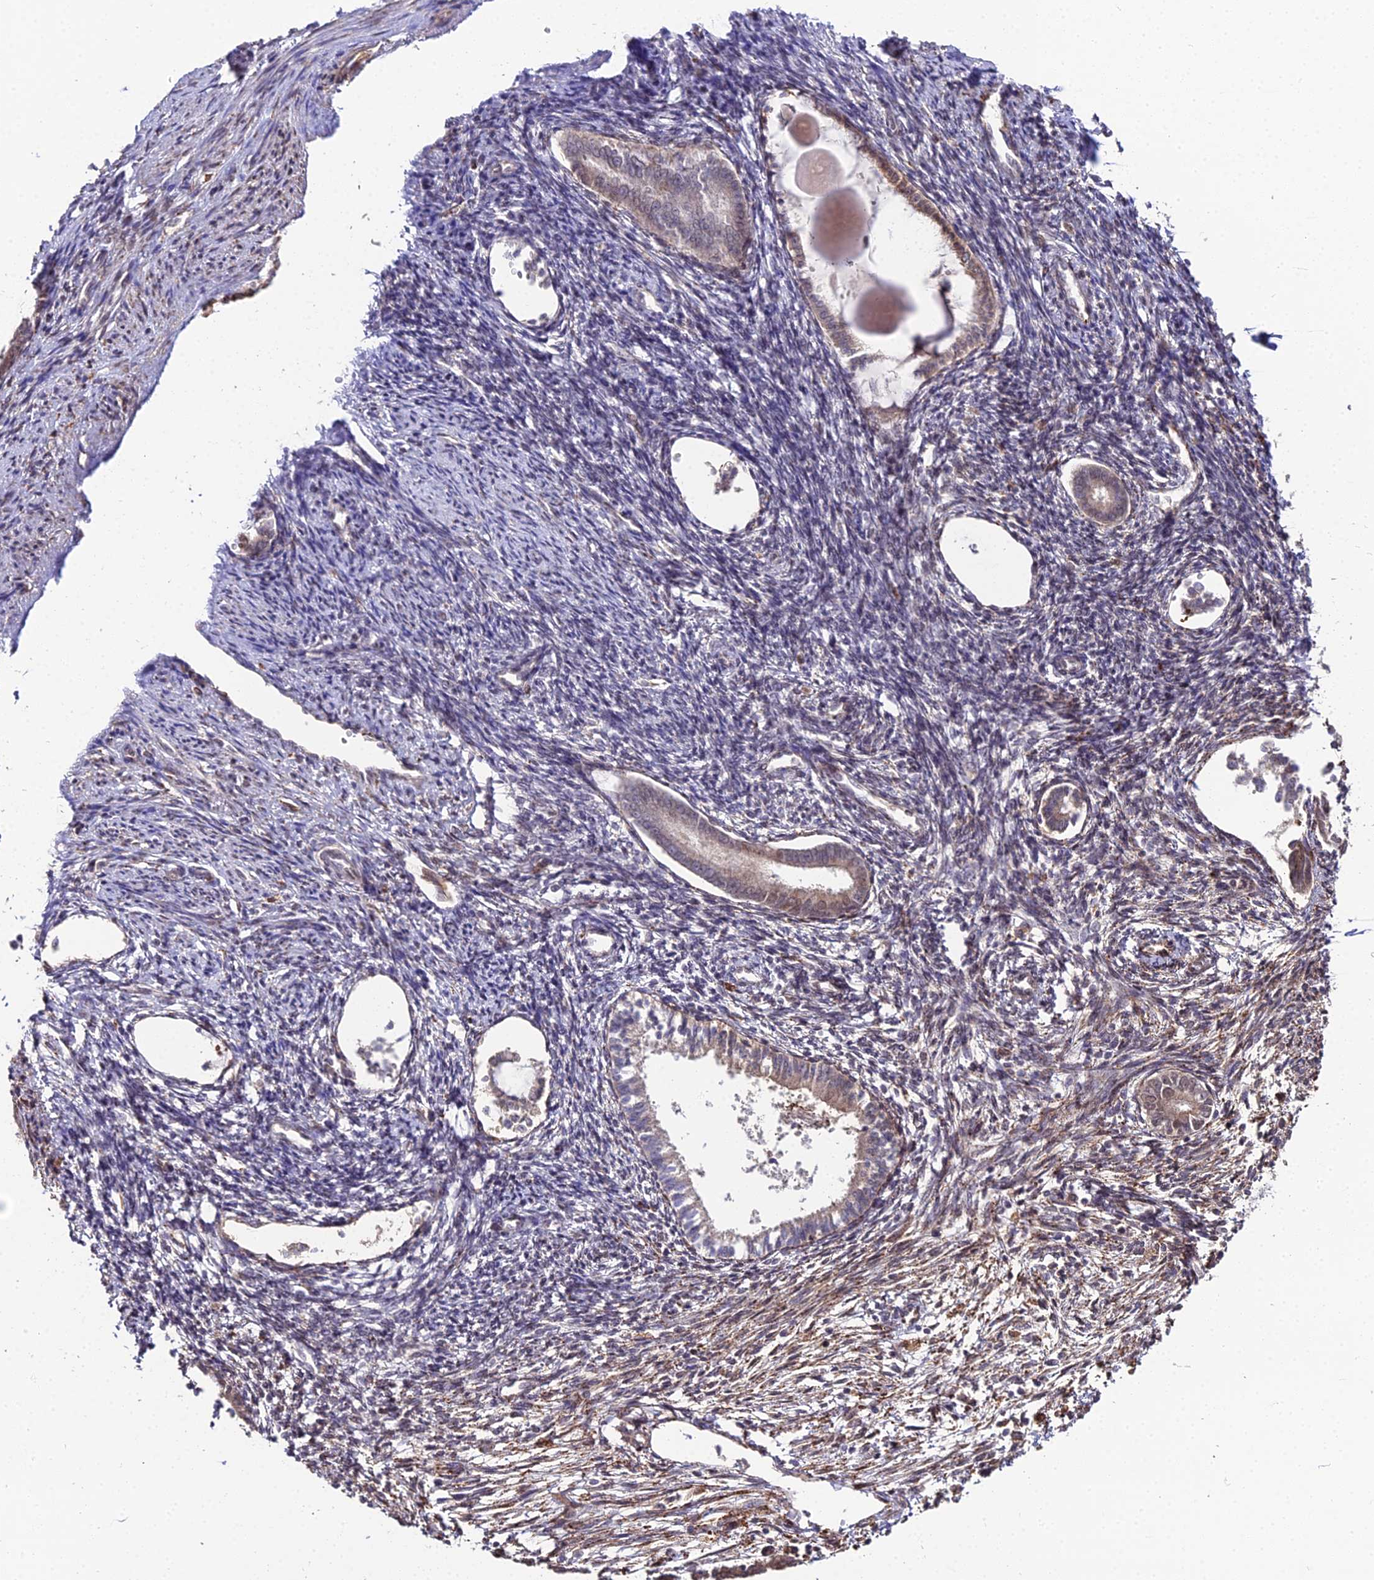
{"staining": {"intensity": "moderate", "quantity": "<25%", "location": "cytoplasmic/membranous"}, "tissue": "endometrium", "cell_type": "Cells in endometrial stroma", "image_type": "normal", "snomed": [{"axis": "morphology", "description": "Normal tissue, NOS"}, {"axis": "topography", "description": "Endometrium"}], "caption": "The histopathology image demonstrates immunohistochemical staining of benign endometrium. There is moderate cytoplasmic/membranous expression is seen in approximately <25% of cells in endometrial stroma.", "gene": "TROAP", "patient": {"sex": "female", "age": 56}}